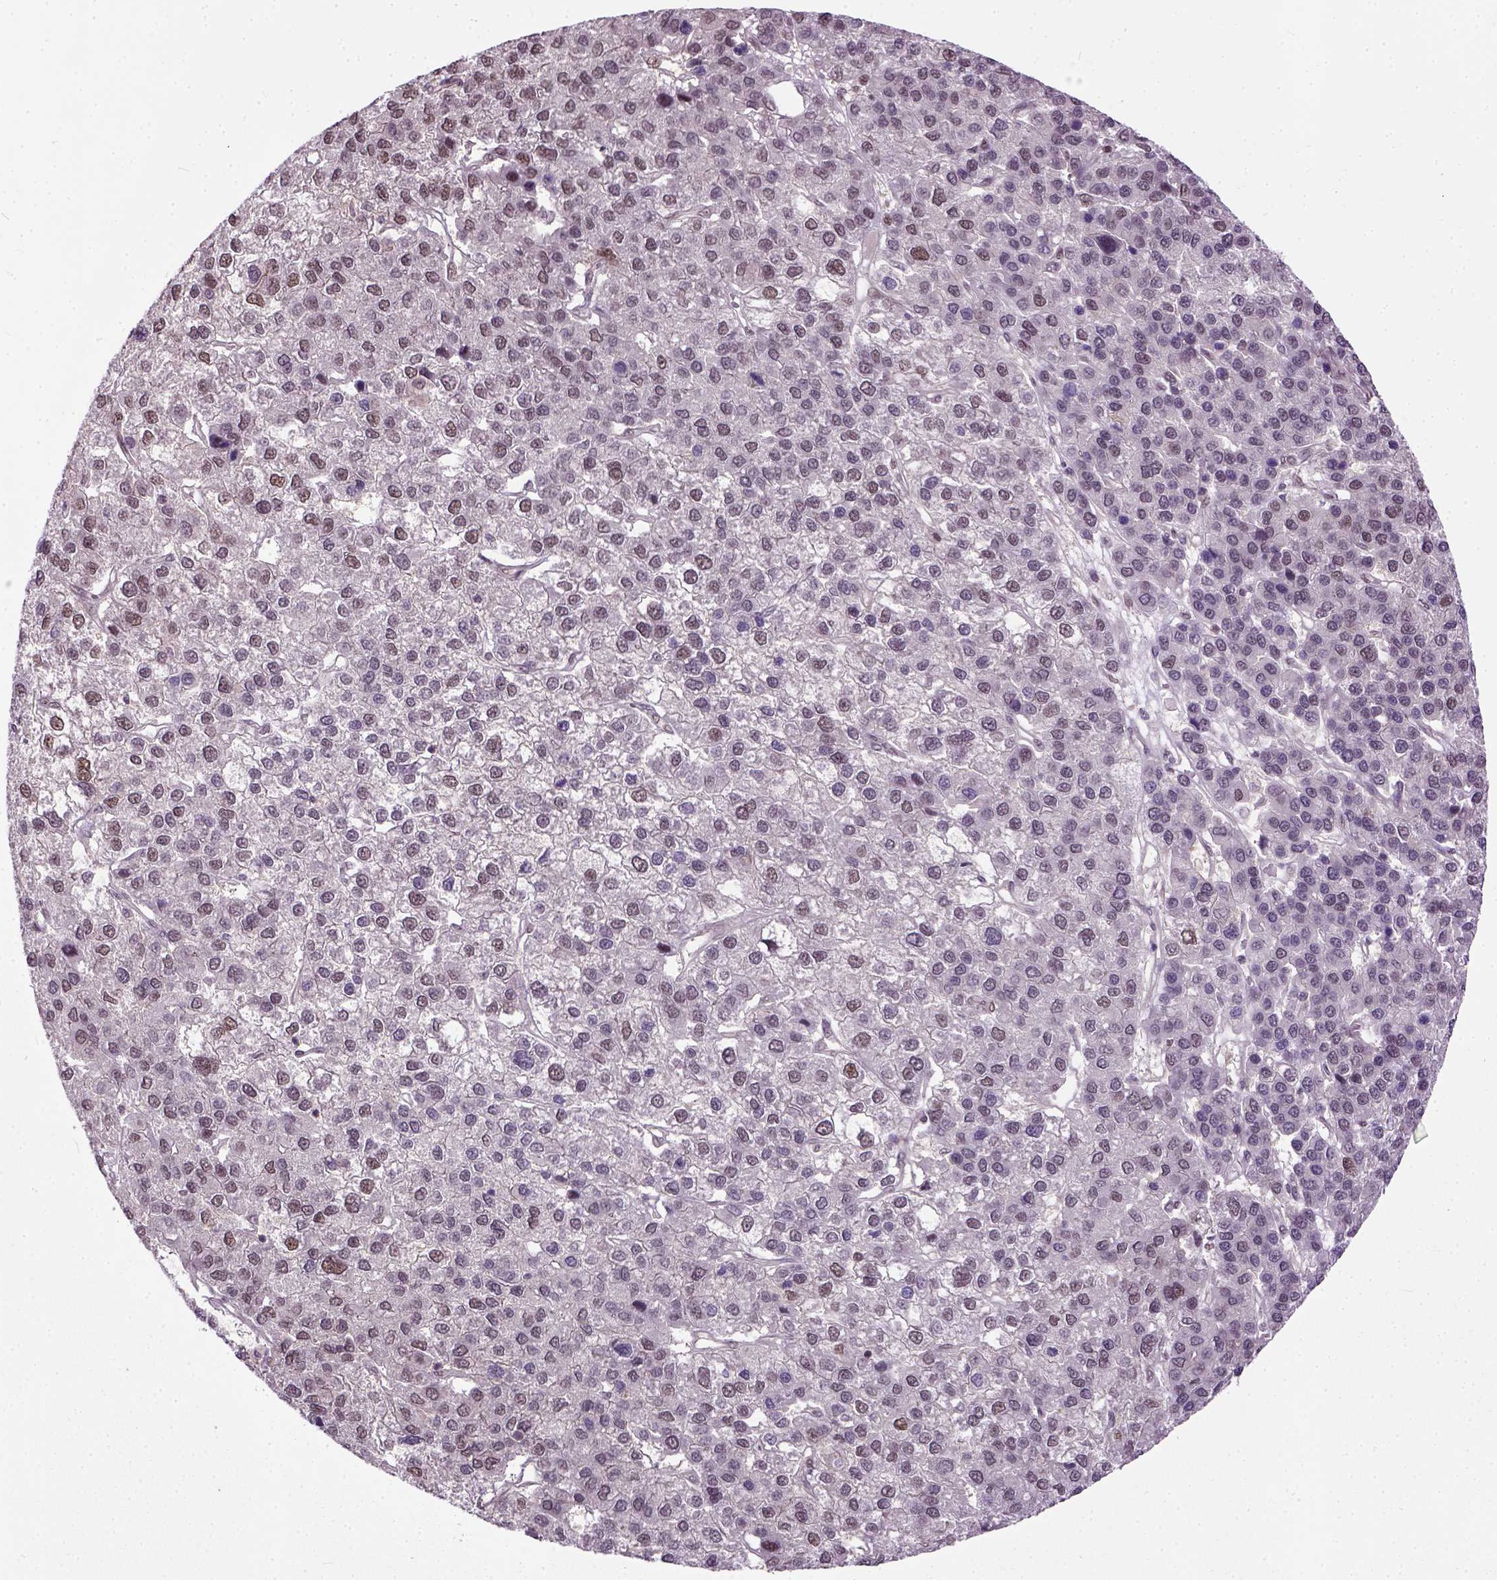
{"staining": {"intensity": "moderate", "quantity": "25%-75%", "location": "nuclear"}, "tissue": "liver cancer", "cell_type": "Tumor cells", "image_type": "cancer", "snomed": [{"axis": "morphology", "description": "Carcinoma, Hepatocellular, NOS"}, {"axis": "topography", "description": "Liver"}], "caption": "This is a micrograph of immunohistochemistry staining of hepatocellular carcinoma (liver), which shows moderate expression in the nuclear of tumor cells.", "gene": "UBA3", "patient": {"sex": "female", "age": 41}}